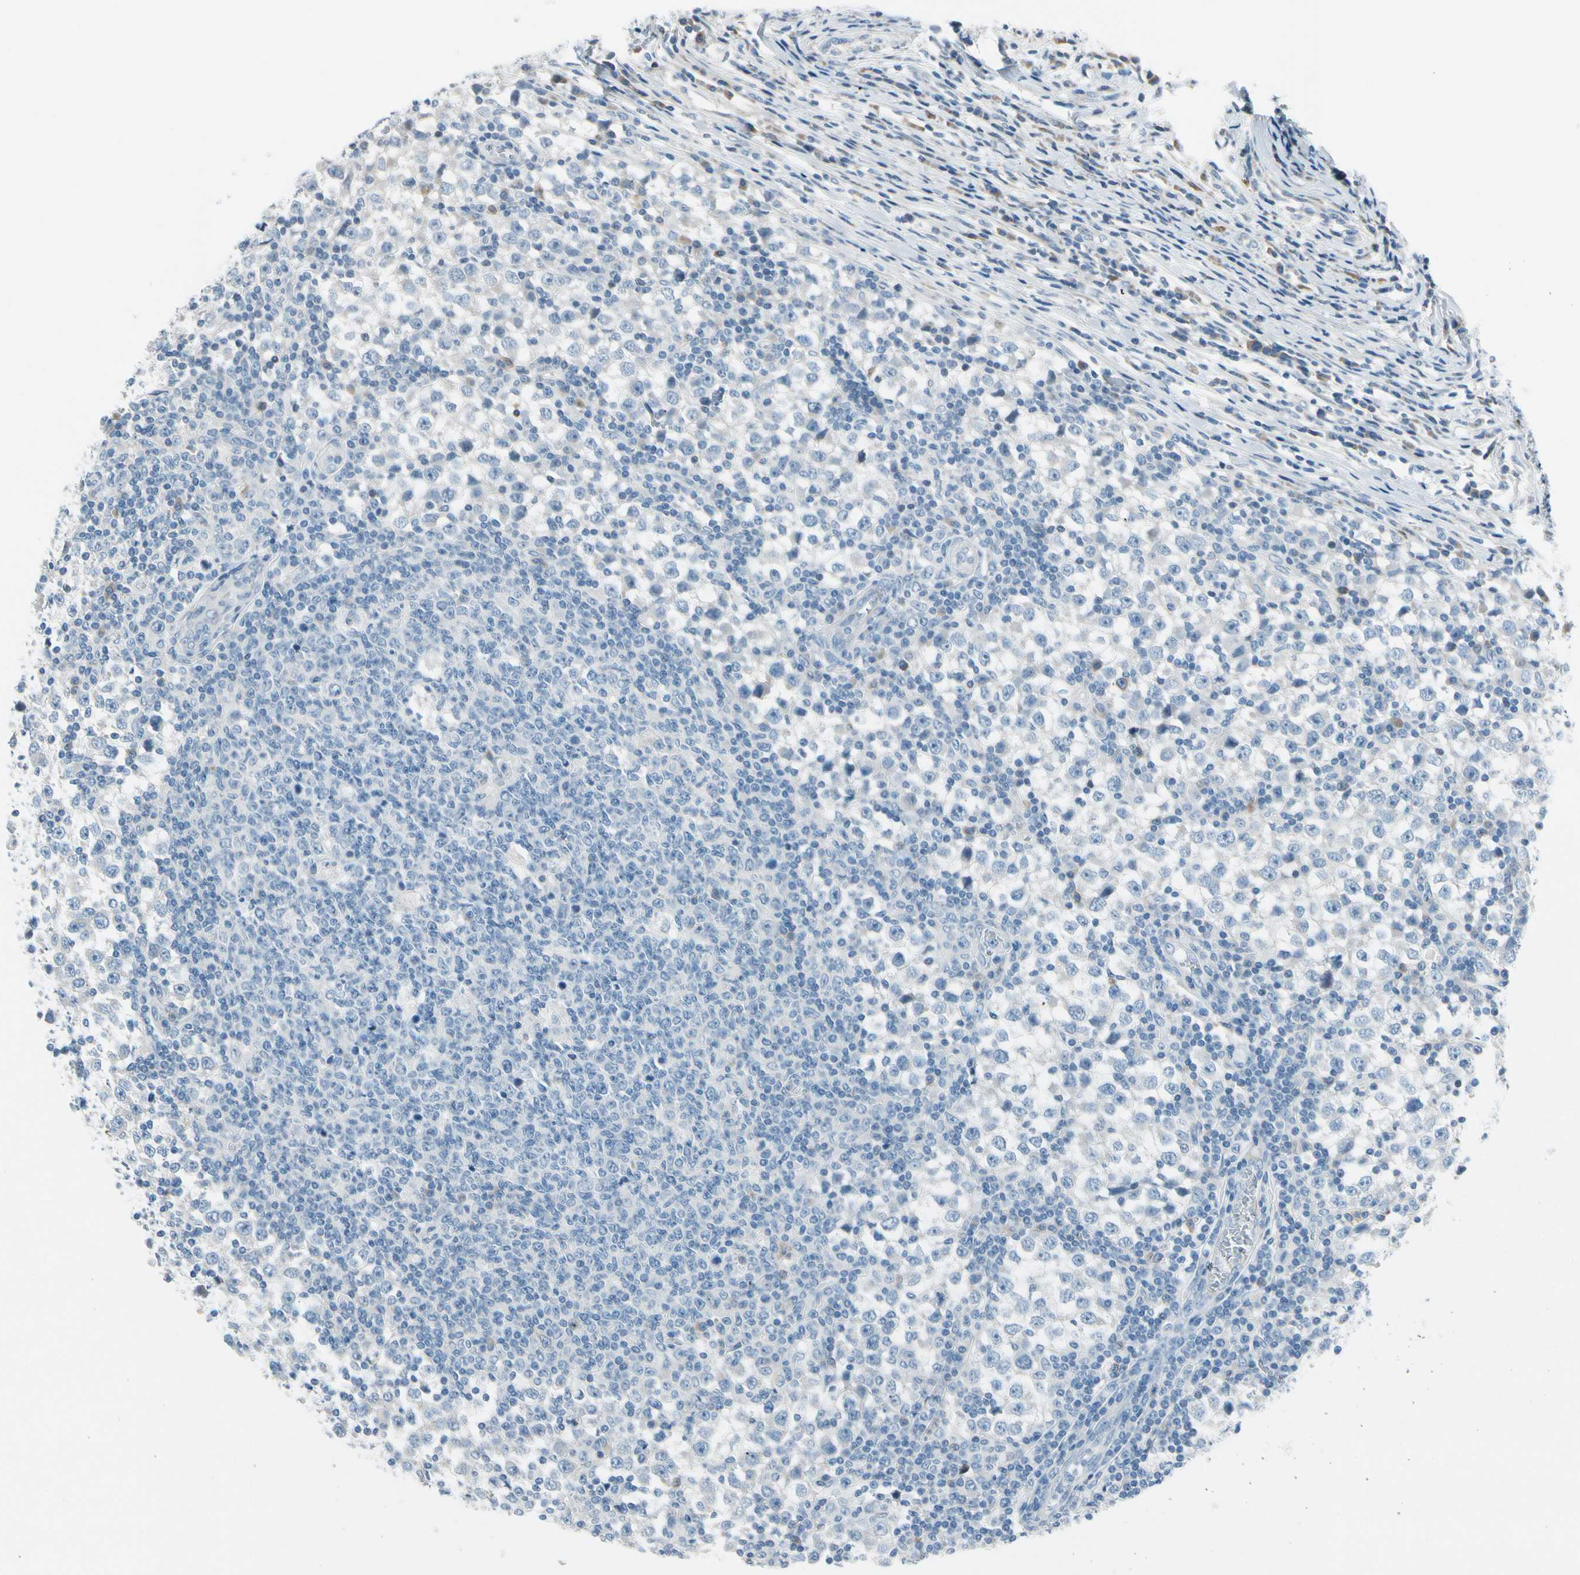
{"staining": {"intensity": "negative", "quantity": "none", "location": "none"}, "tissue": "testis cancer", "cell_type": "Tumor cells", "image_type": "cancer", "snomed": [{"axis": "morphology", "description": "Seminoma, NOS"}, {"axis": "topography", "description": "Testis"}], "caption": "Testis cancer (seminoma) was stained to show a protein in brown. There is no significant positivity in tumor cells.", "gene": "STK40", "patient": {"sex": "male", "age": 65}}